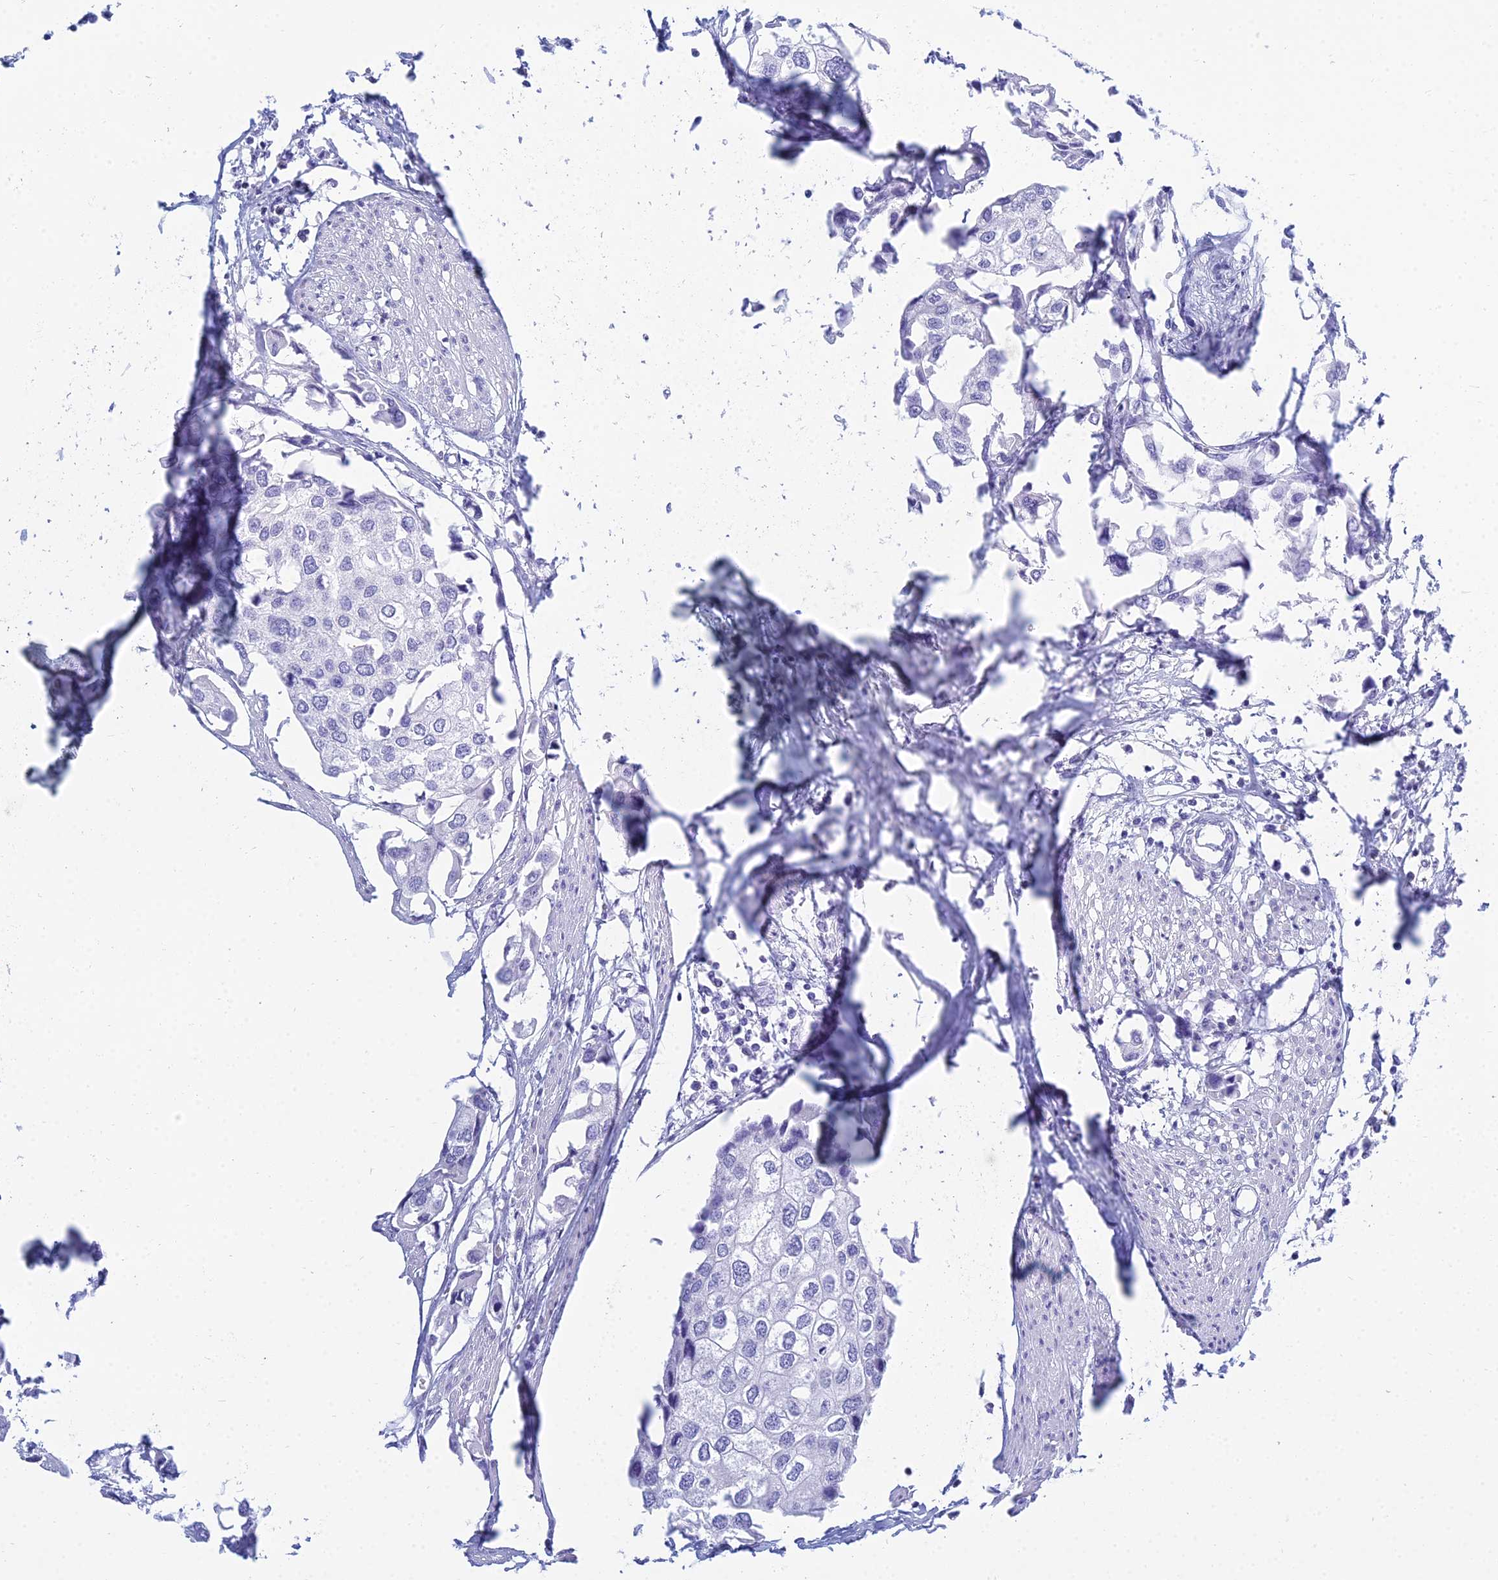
{"staining": {"intensity": "negative", "quantity": "none", "location": "none"}, "tissue": "urothelial cancer", "cell_type": "Tumor cells", "image_type": "cancer", "snomed": [{"axis": "morphology", "description": "Urothelial carcinoma, High grade"}, {"axis": "topography", "description": "Urinary bladder"}], "caption": "Immunohistochemistry (IHC) of human urothelial cancer demonstrates no staining in tumor cells.", "gene": "PATE4", "patient": {"sex": "male", "age": 64}}